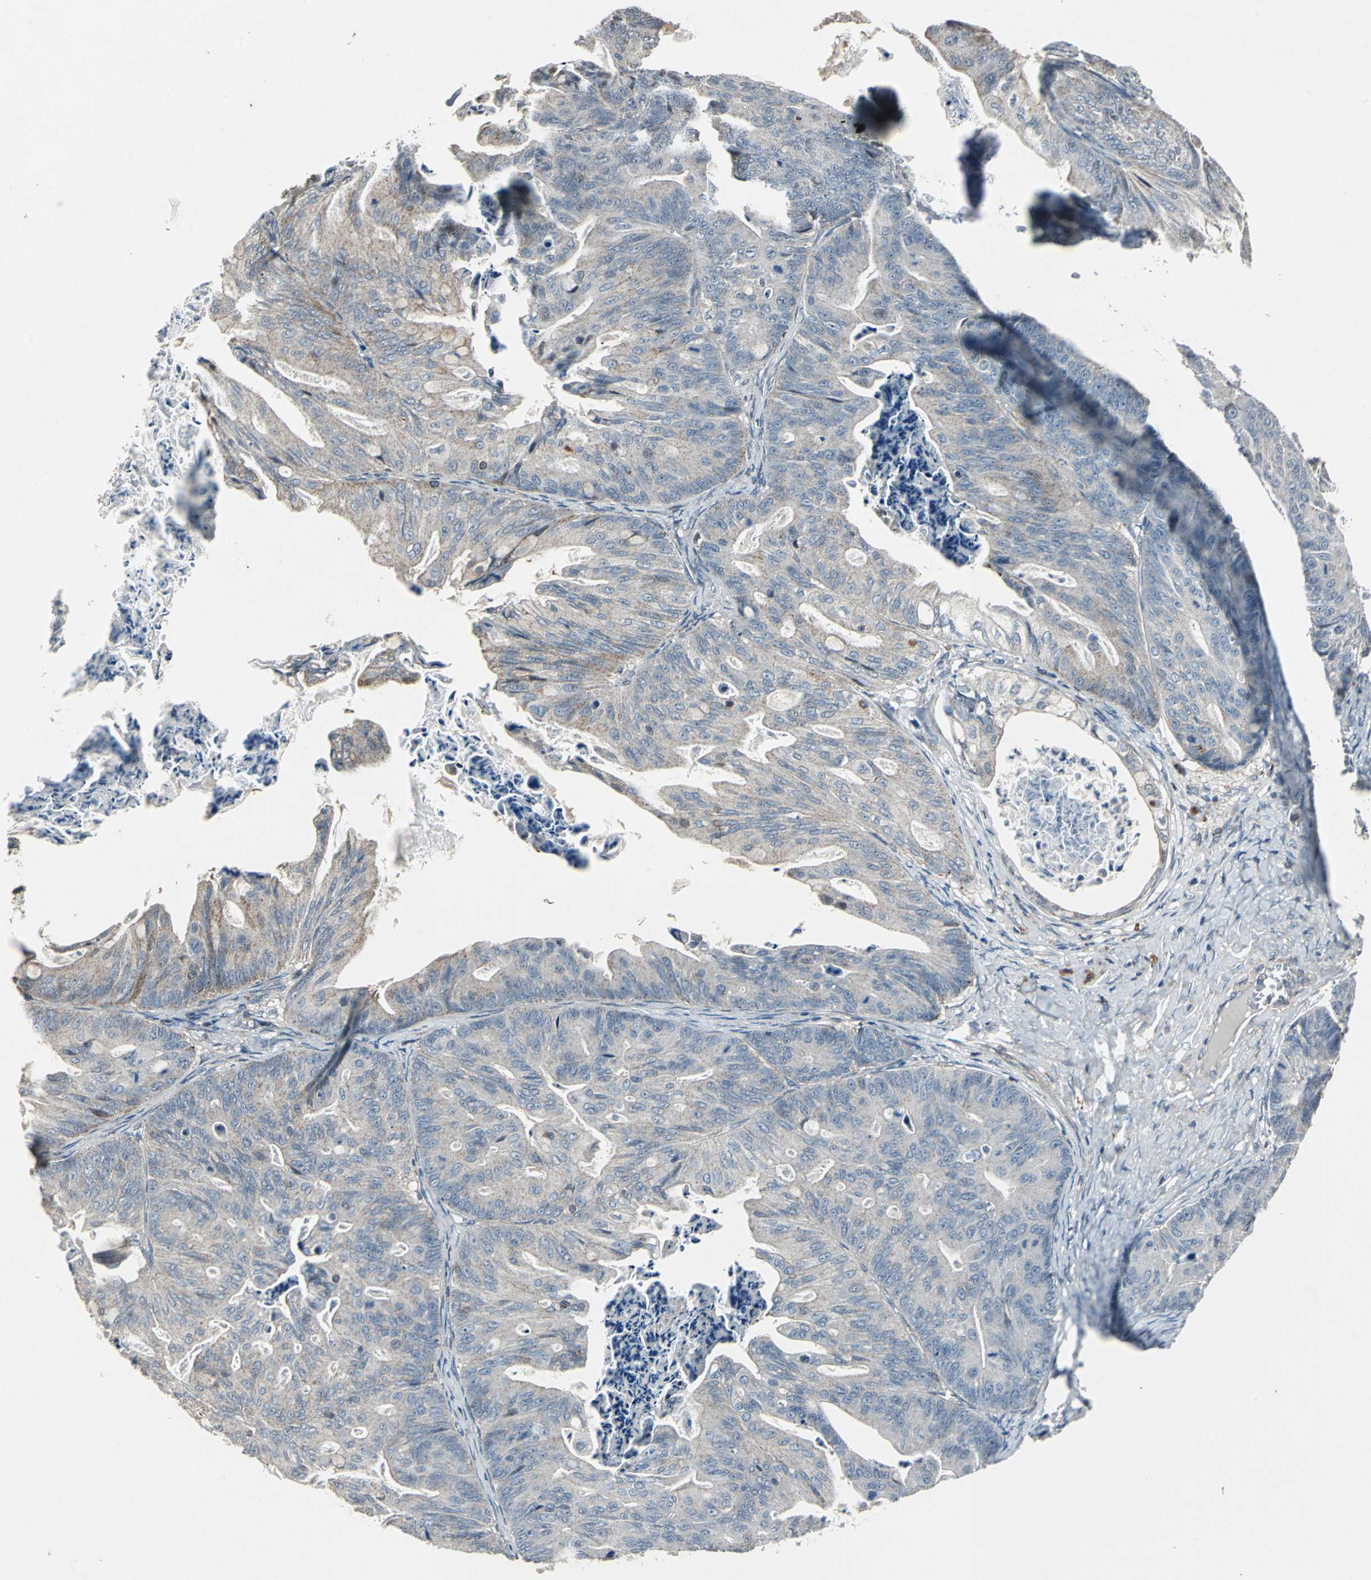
{"staining": {"intensity": "weak", "quantity": "25%-75%", "location": "cytoplasmic/membranous"}, "tissue": "ovarian cancer", "cell_type": "Tumor cells", "image_type": "cancer", "snomed": [{"axis": "morphology", "description": "Cystadenocarcinoma, mucinous, NOS"}, {"axis": "topography", "description": "Ovary"}], "caption": "A brown stain shows weak cytoplasmic/membranous positivity of a protein in human ovarian cancer tumor cells. Using DAB (brown) and hematoxylin (blue) stains, captured at high magnification using brightfield microscopy.", "gene": "DNAJB4", "patient": {"sex": "female", "age": 36}}